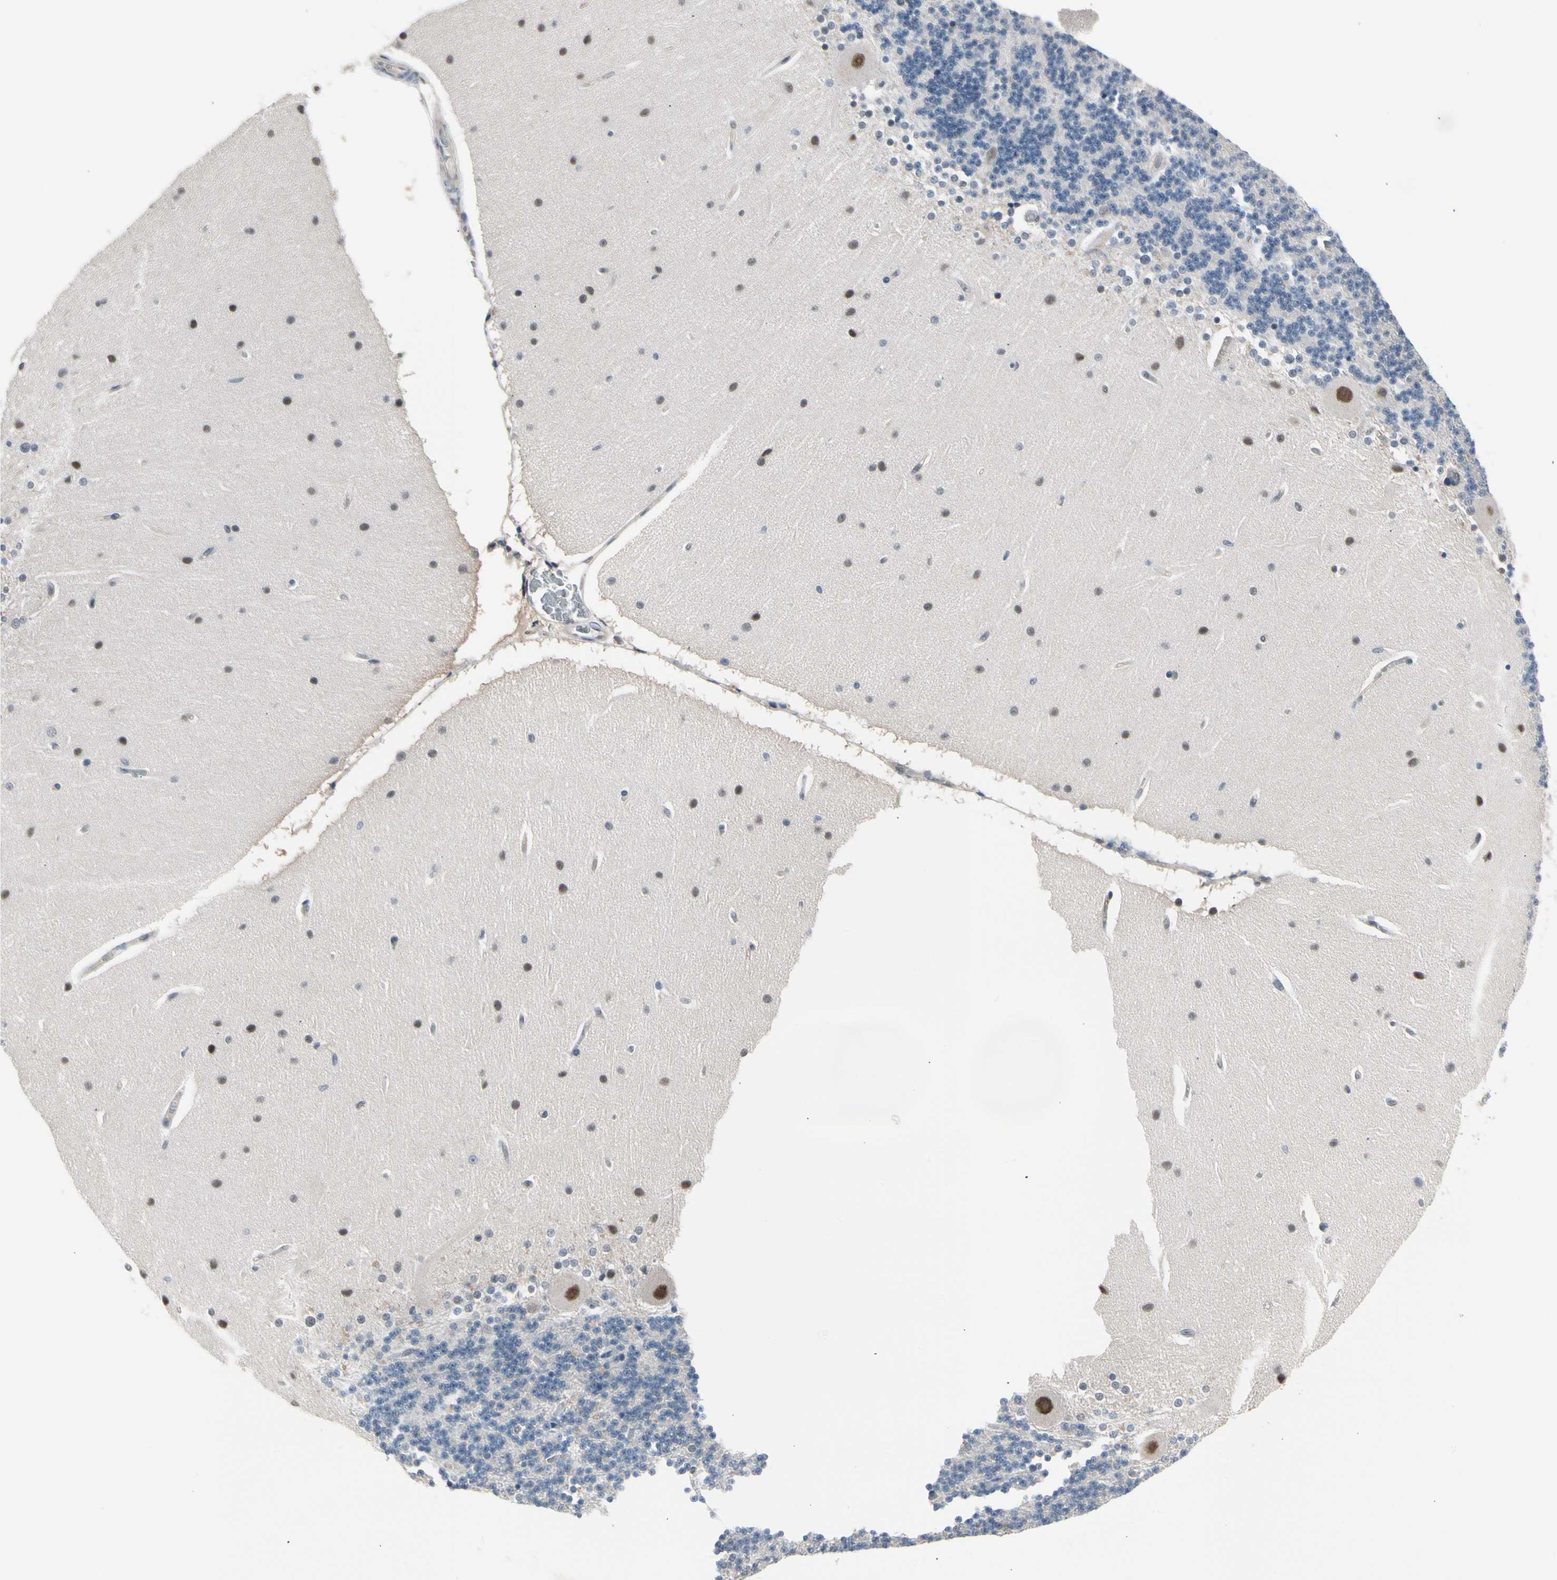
{"staining": {"intensity": "weak", "quantity": "25%-75%", "location": "cytoplasmic/membranous"}, "tissue": "cerebellum", "cell_type": "Cells in granular layer", "image_type": "normal", "snomed": [{"axis": "morphology", "description": "Normal tissue, NOS"}, {"axis": "topography", "description": "Cerebellum"}], "caption": "An immunohistochemistry histopathology image of unremarkable tissue is shown. Protein staining in brown highlights weak cytoplasmic/membranous positivity in cerebellum within cells in granular layer. The staining was performed using DAB (3,3'-diaminobenzidine), with brown indicating positive protein expression. Nuclei are stained blue with hematoxylin.", "gene": "ENSG00000256646", "patient": {"sex": "female", "age": 54}}